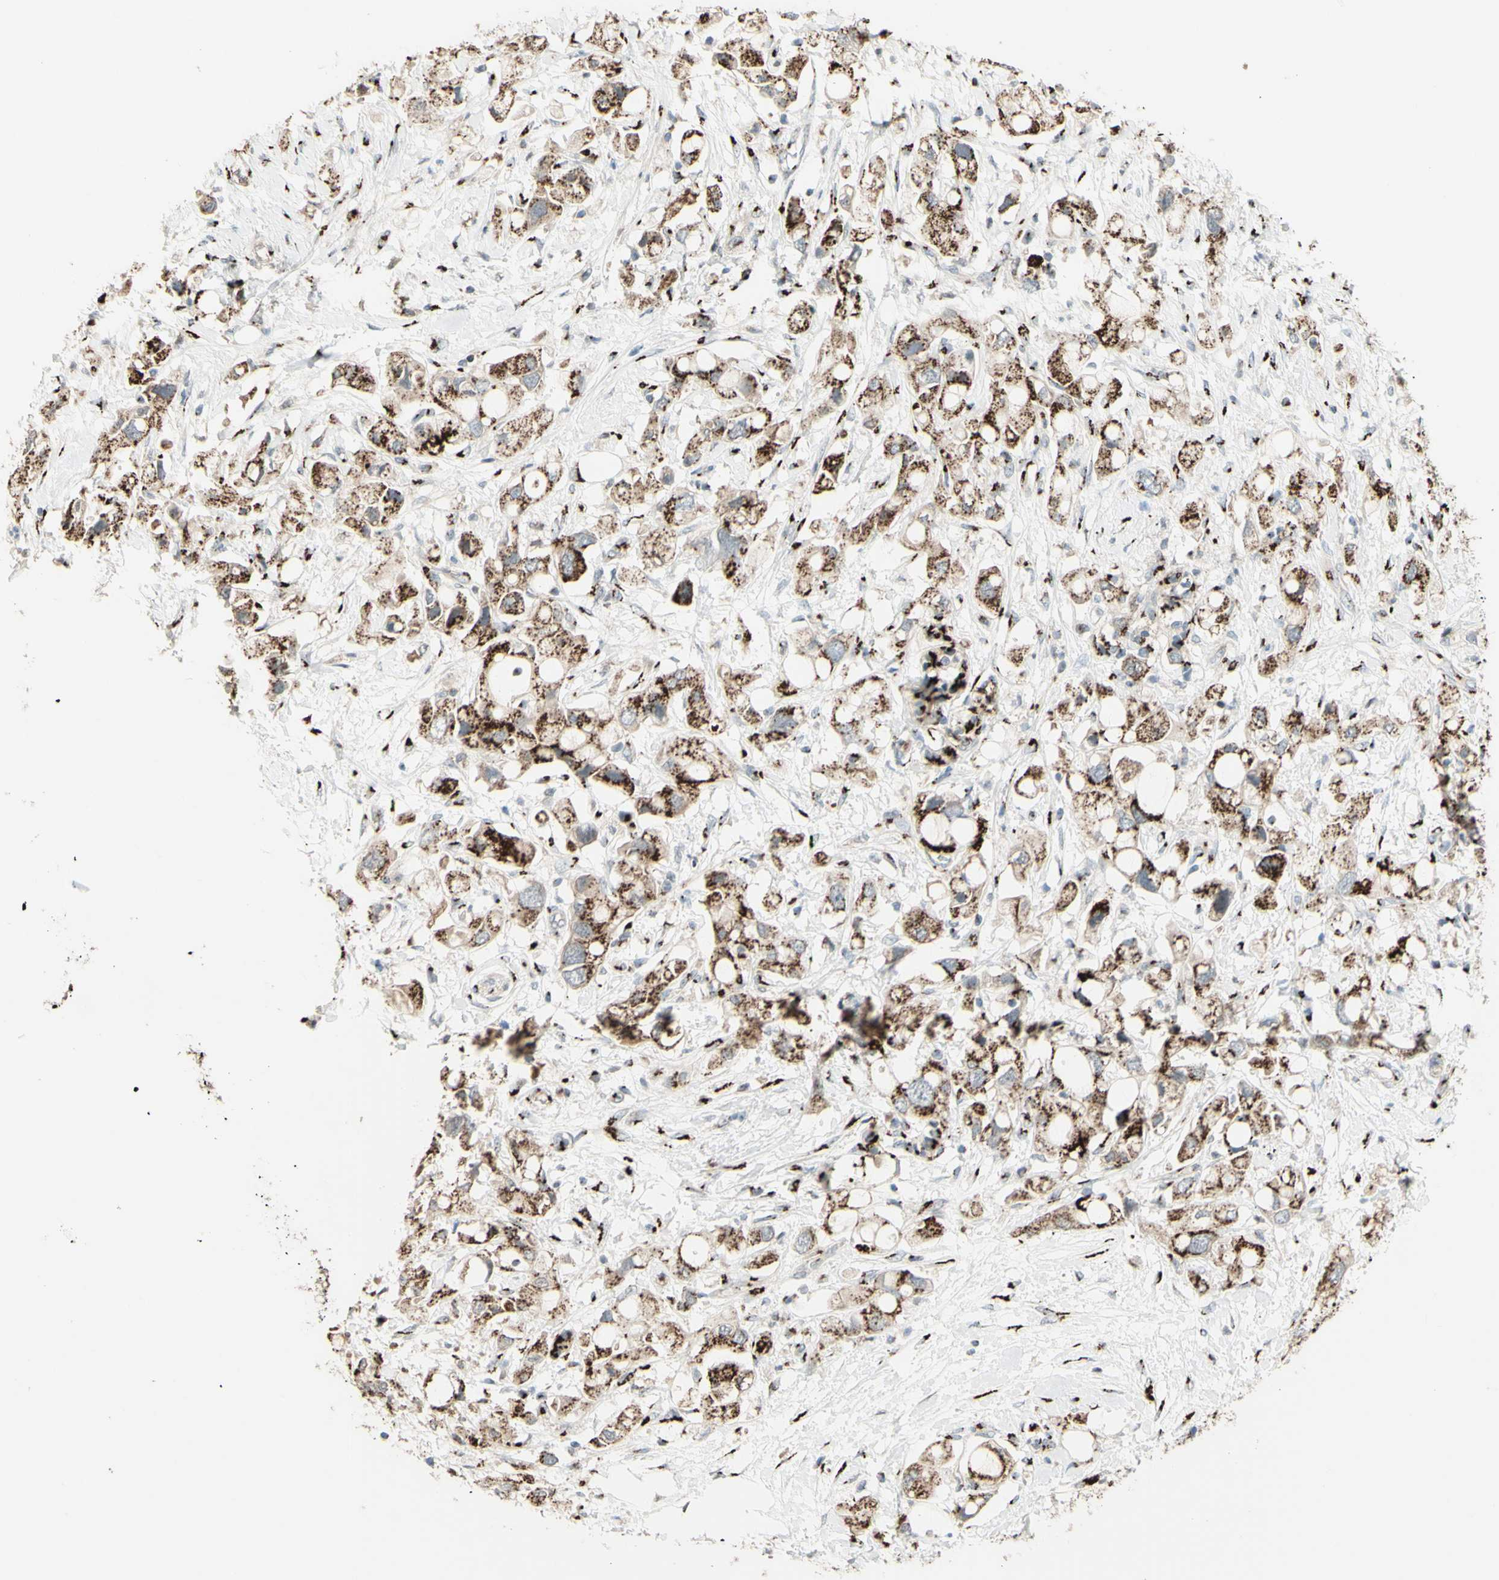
{"staining": {"intensity": "moderate", "quantity": ">75%", "location": "cytoplasmic/membranous"}, "tissue": "pancreatic cancer", "cell_type": "Tumor cells", "image_type": "cancer", "snomed": [{"axis": "morphology", "description": "Adenocarcinoma, NOS"}, {"axis": "topography", "description": "Pancreas"}], "caption": "Protein analysis of adenocarcinoma (pancreatic) tissue displays moderate cytoplasmic/membranous expression in about >75% of tumor cells.", "gene": "BPNT2", "patient": {"sex": "female", "age": 56}}